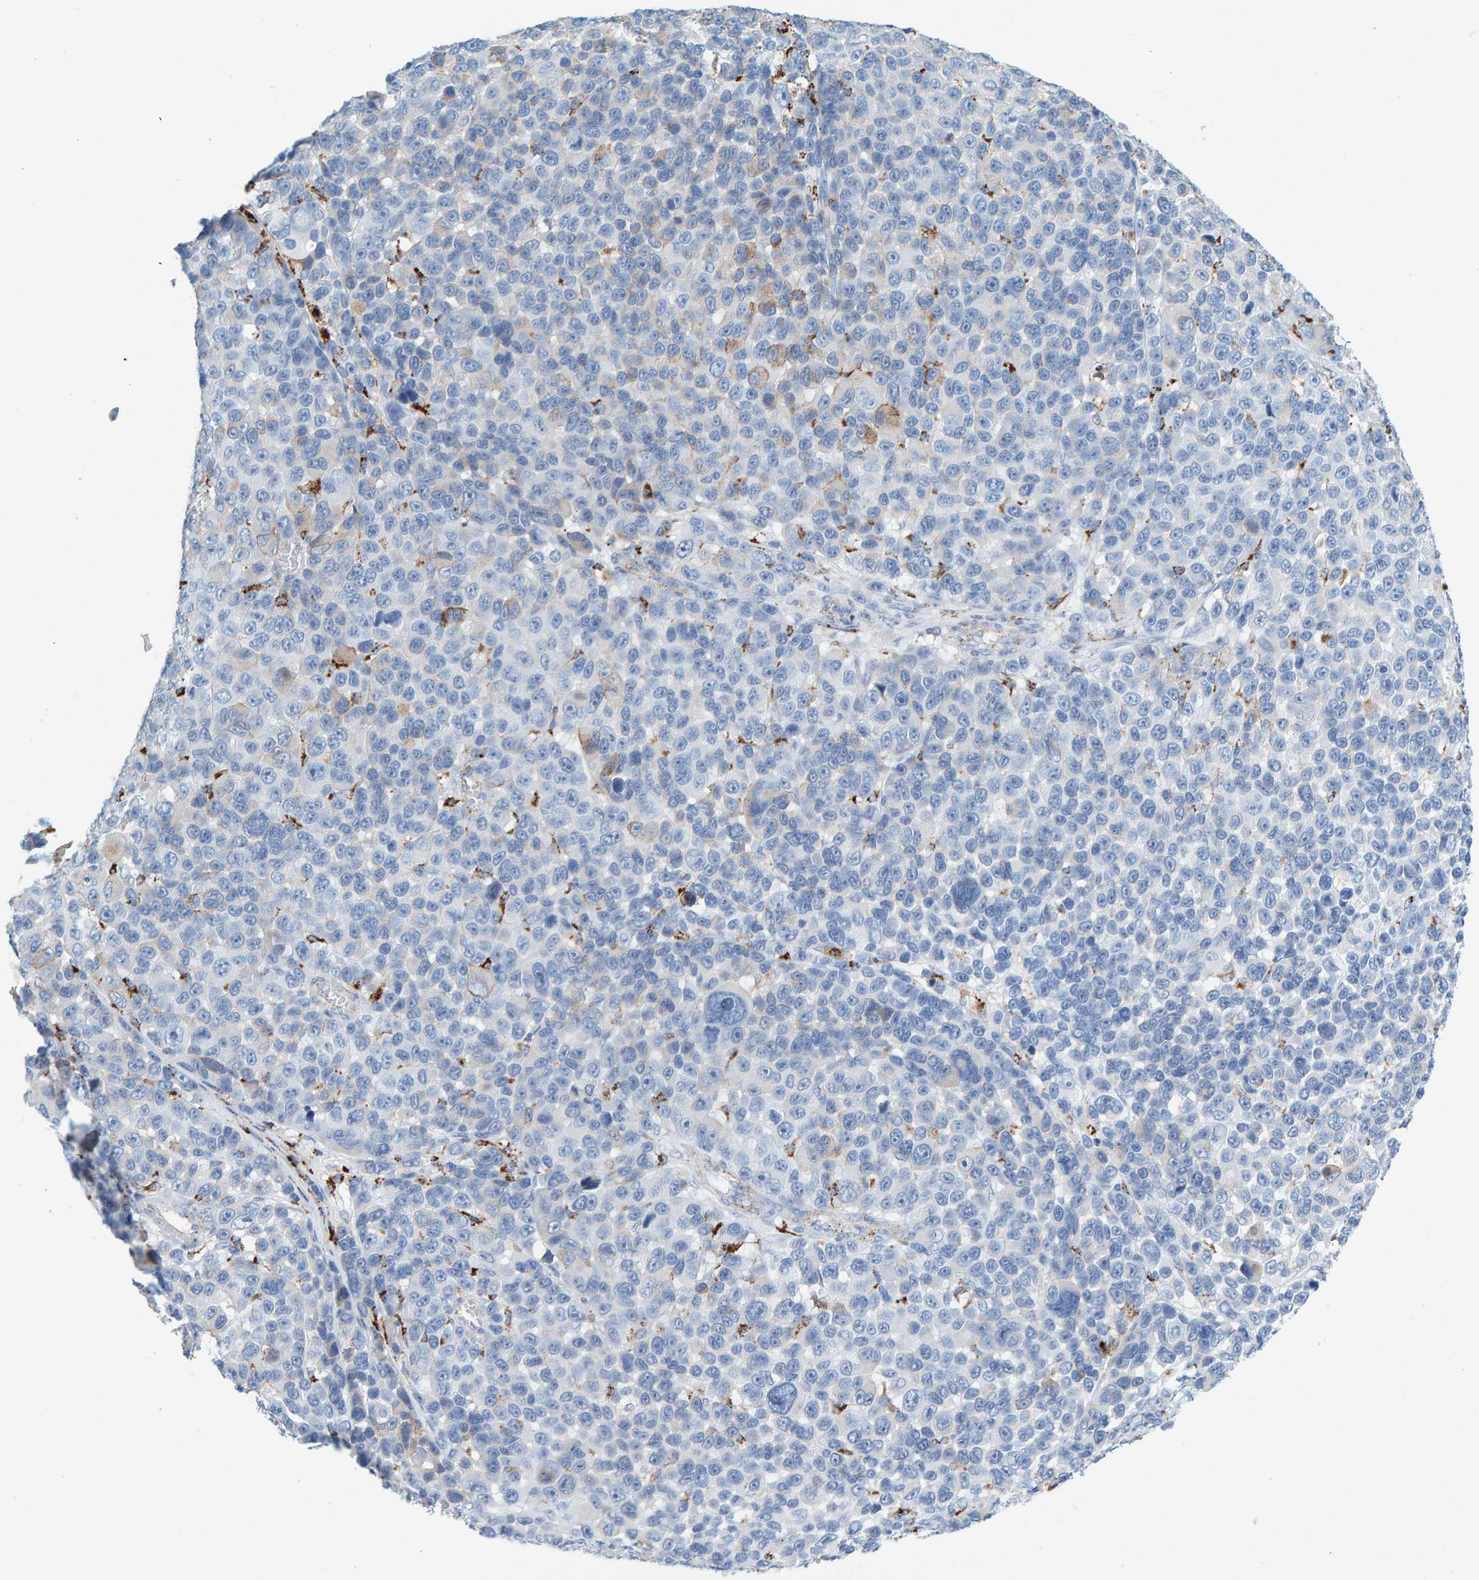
{"staining": {"intensity": "negative", "quantity": "none", "location": "none"}, "tissue": "melanoma", "cell_type": "Tumor cells", "image_type": "cancer", "snomed": [{"axis": "morphology", "description": "Malignant melanoma, NOS"}, {"axis": "topography", "description": "Skin"}], "caption": "Tumor cells are negative for protein expression in human malignant melanoma.", "gene": "BIN3", "patient": {"sex": "male", "age": 53}}